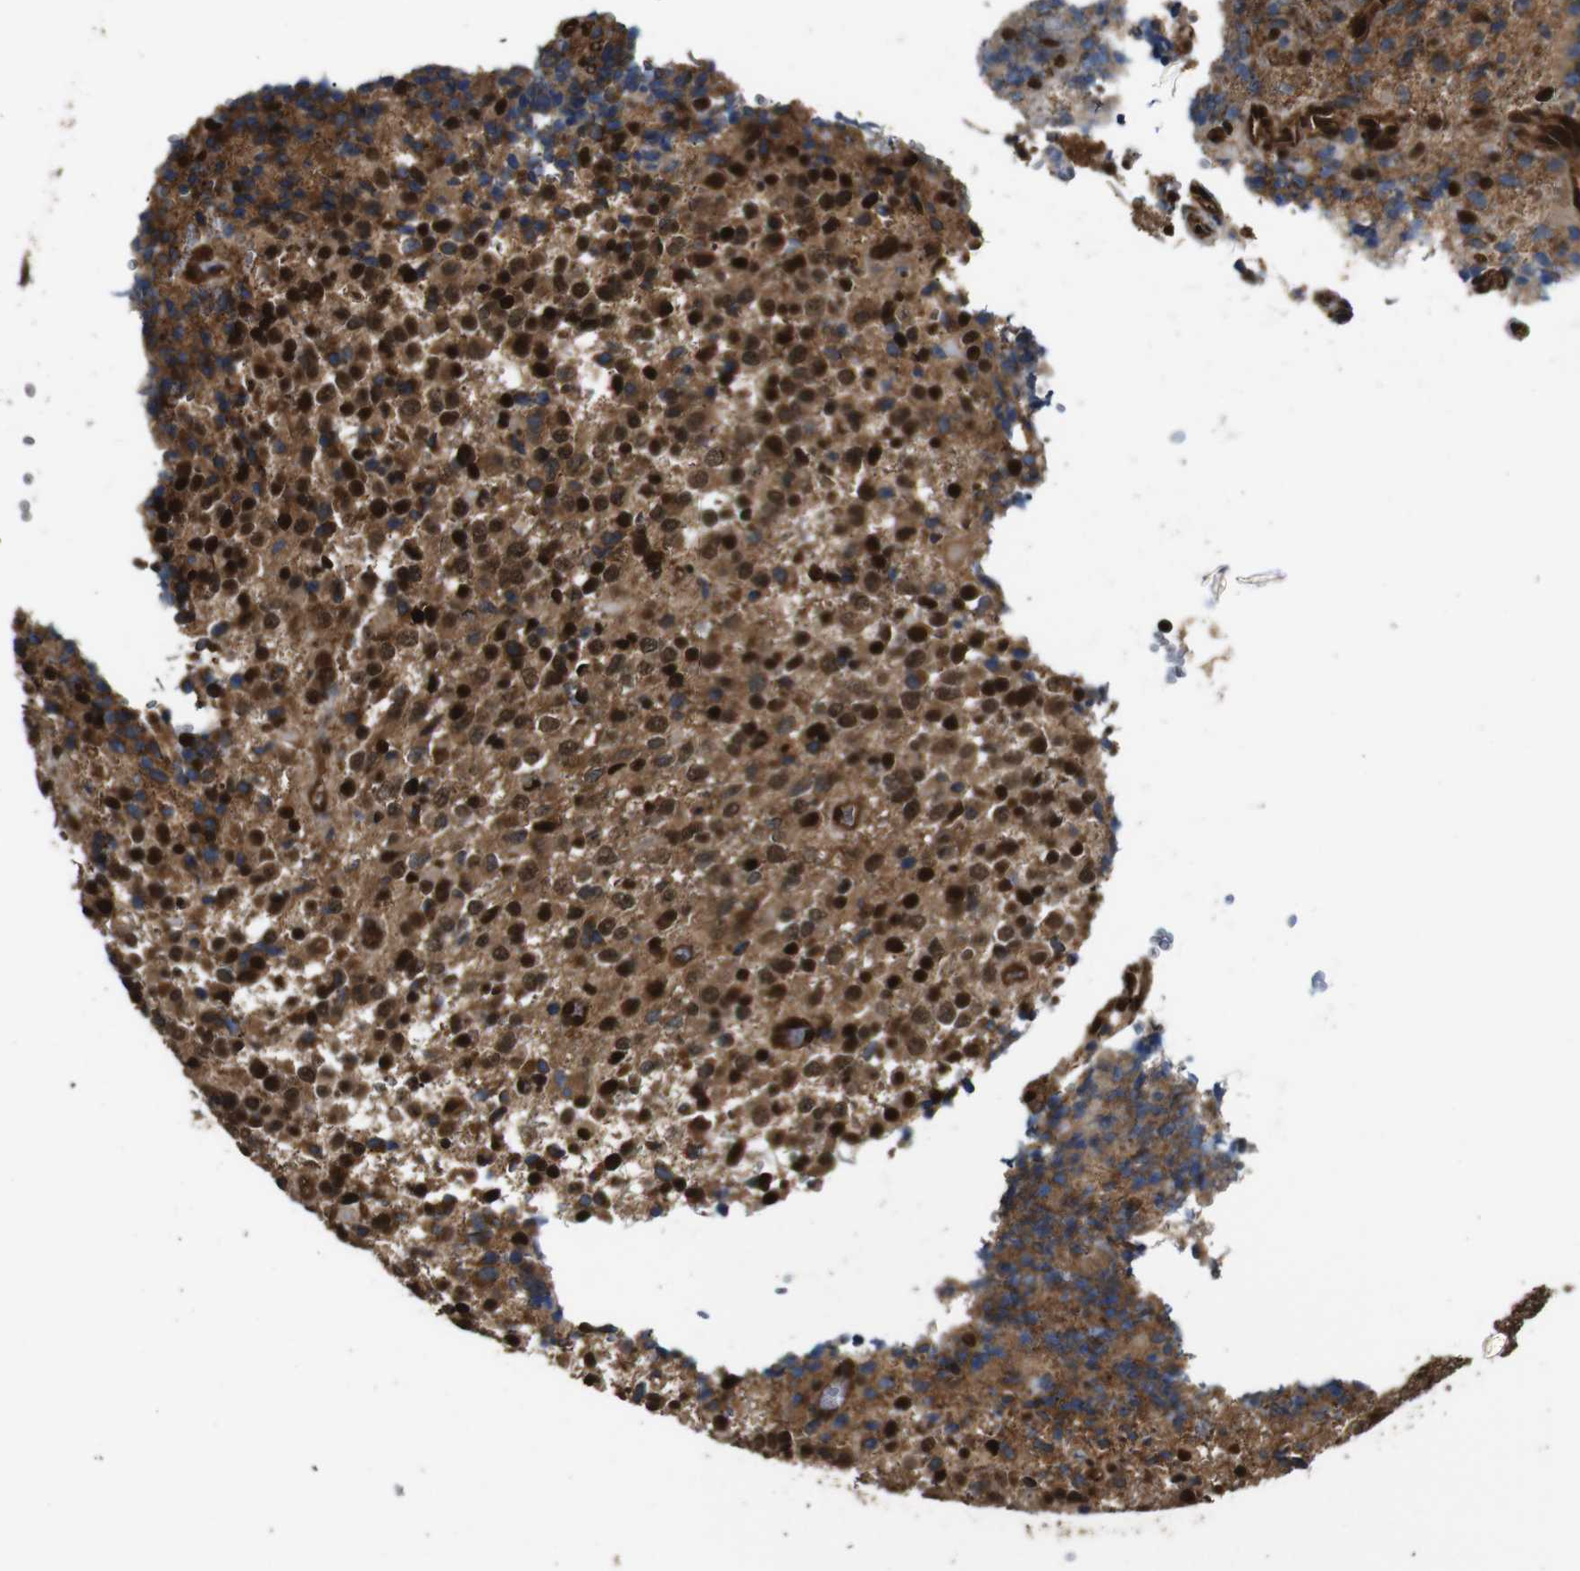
{"staining": {"intensity": "strong", "quantity": ">75%", "location": "cytoplasmic/membranous,nuclear"}, "tissue": "glioma", "cell_type": "Tumor cells", "image_type": "cancer", "snomed": [{"axis": "morphology", "description": "Glioma, malignant, High grade"}, {"axis": "topography", "description": "pancreas cauda"}], "caption": "A histopathology image showing strong cytoplasmic/membranous and nuclear expression in approximately >75% of tumor cells in glioma, as visualized by brown immunohistochemical staining.", "gene": "VCP", "patient": {"sex": "male", "age": 60}}